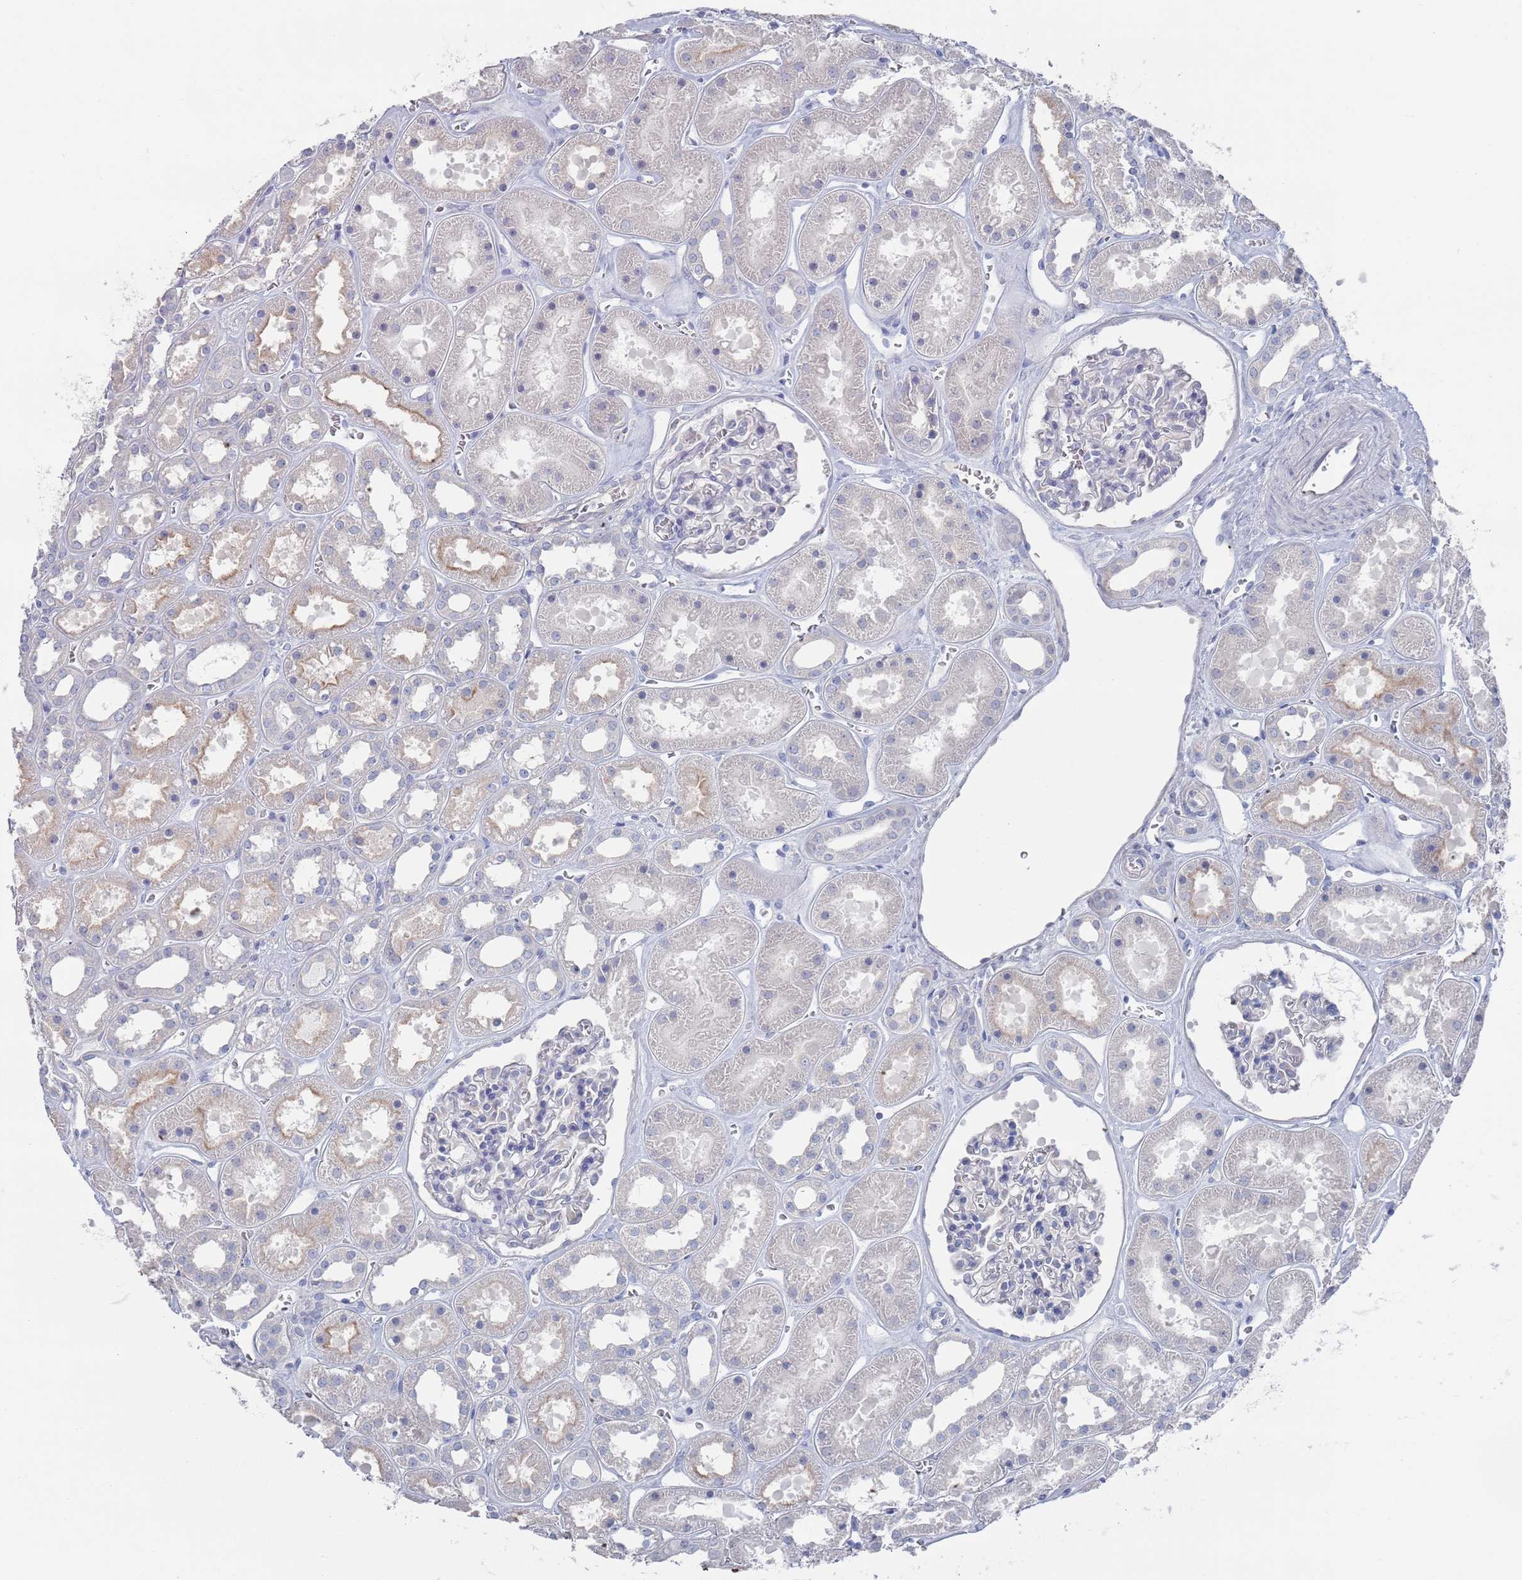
{"staining": {"intensity": "negative", "quantity": "none", "location": "none"}, "tissue": "kidney", "cell_type": "Cells in glomeruli", "image_type": "normal", "snomed": [{"axis": "morphology", "description": "Normal tissue, NOS"}, {"axis": "topography", "description": "Kidney"}], "caption": "This is an immunohistochemistry photomicrograph of benign kidney. There is no positivity in cells in glomeruli.", "gene": "TMCO3", "patient": {"sex": "female", "age": 41}}